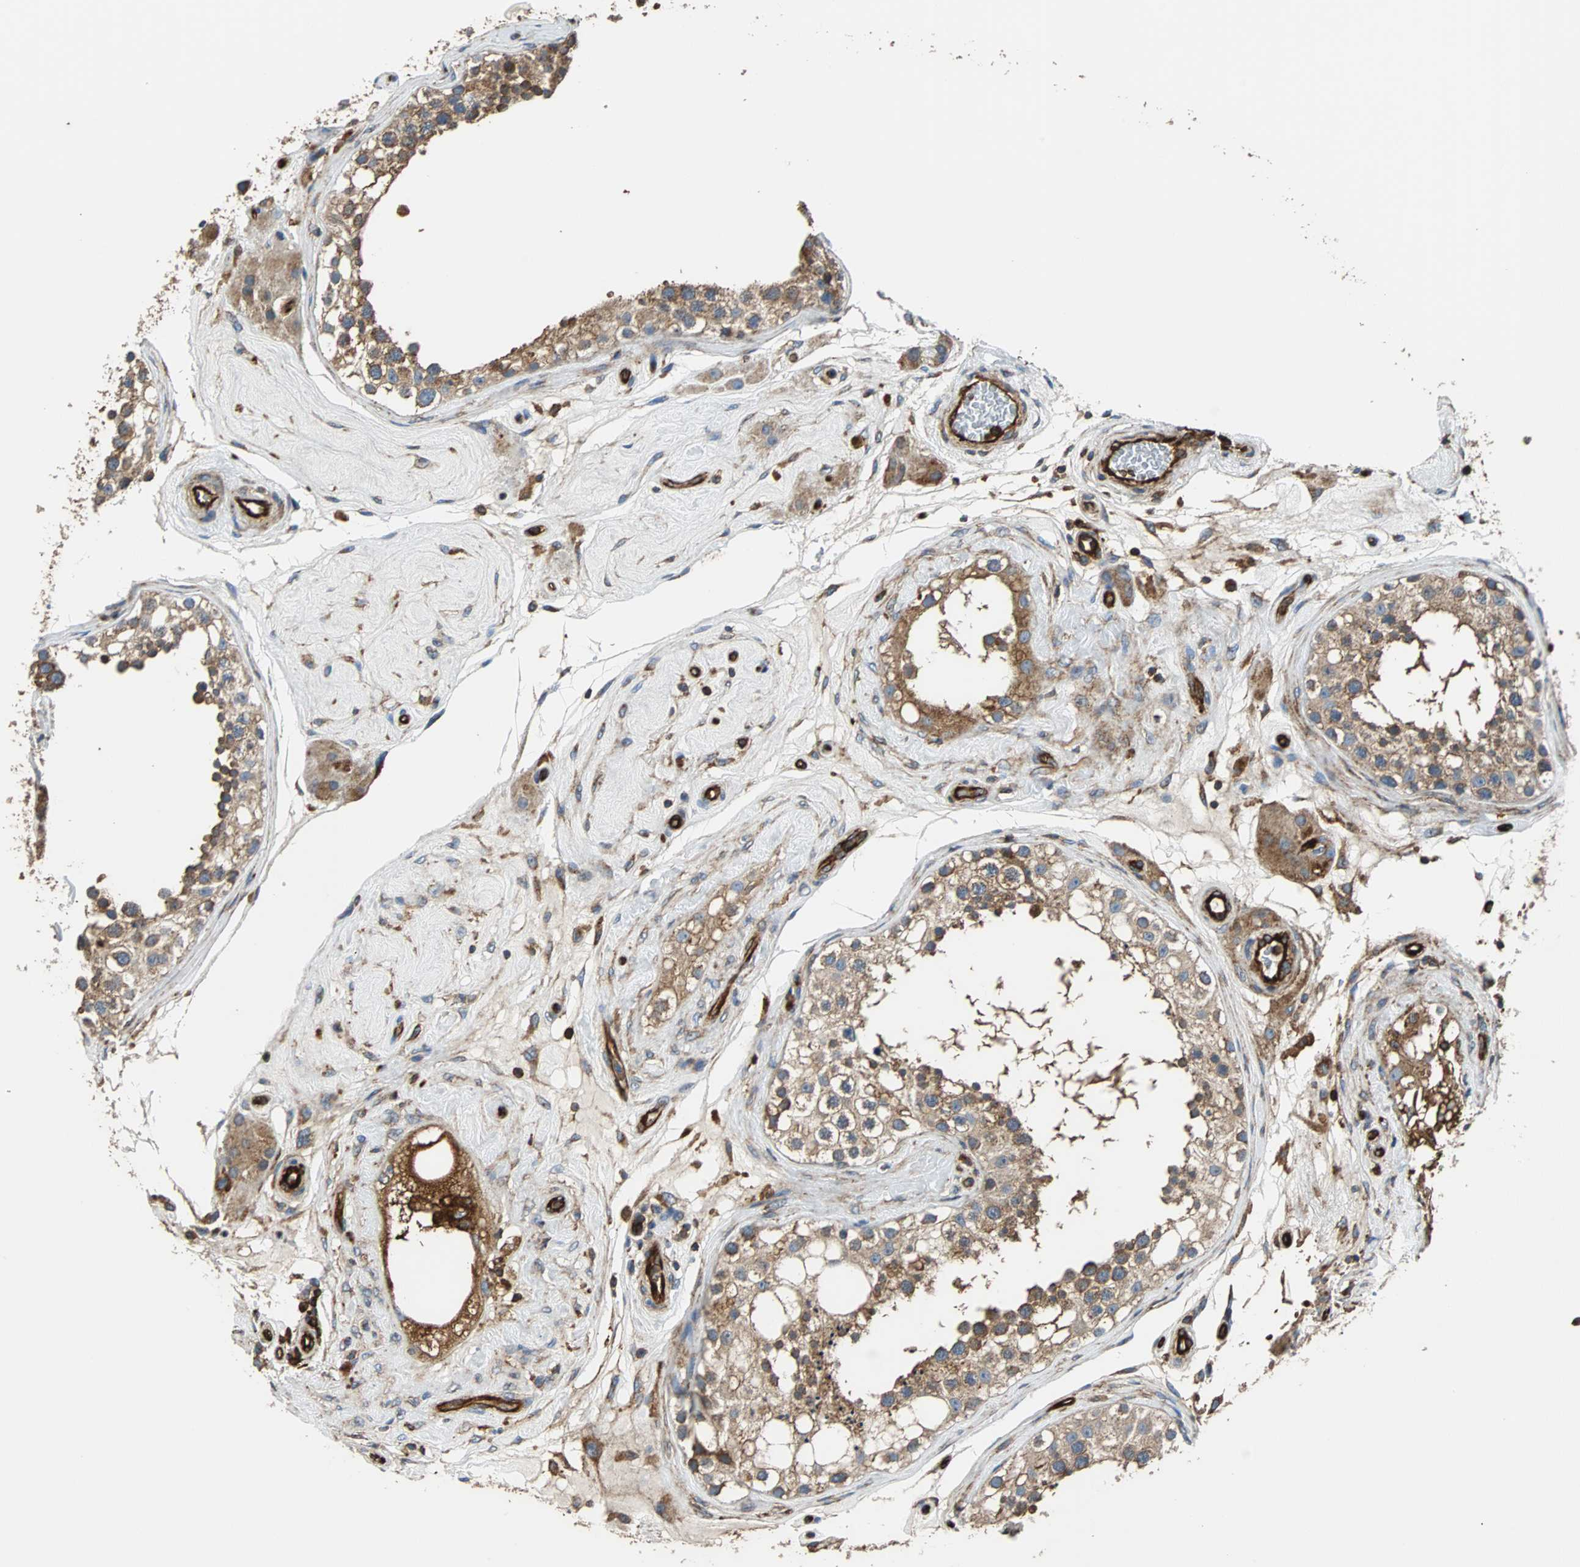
{"staining": {"intensity": "weak", "quantity": ">75%", "location": "cytoplasmic/membranous"}, "tissue": "testis", "cell_type": "Cells in seminiferous ducts", "image_type": "normal", "snomed": [{"axis": "morphology", "description": "Normal tissue, NOS"}, {"axis": "topography", "description": "Testis"}], "caption": "Immunohistochemical staining of normal human testis demonstrates weak cytoplasmic/membranous protein expression in approximately >75% of cells in seminiferous ducts. The staining was performed using DAB (3,3'-diaminobenzidine), with brown indicating positive protein expression. Nuclei are stained blue with hematoxylin.", "gene": "PLCG2", "patient": {"sex": "male", "age": 68}}